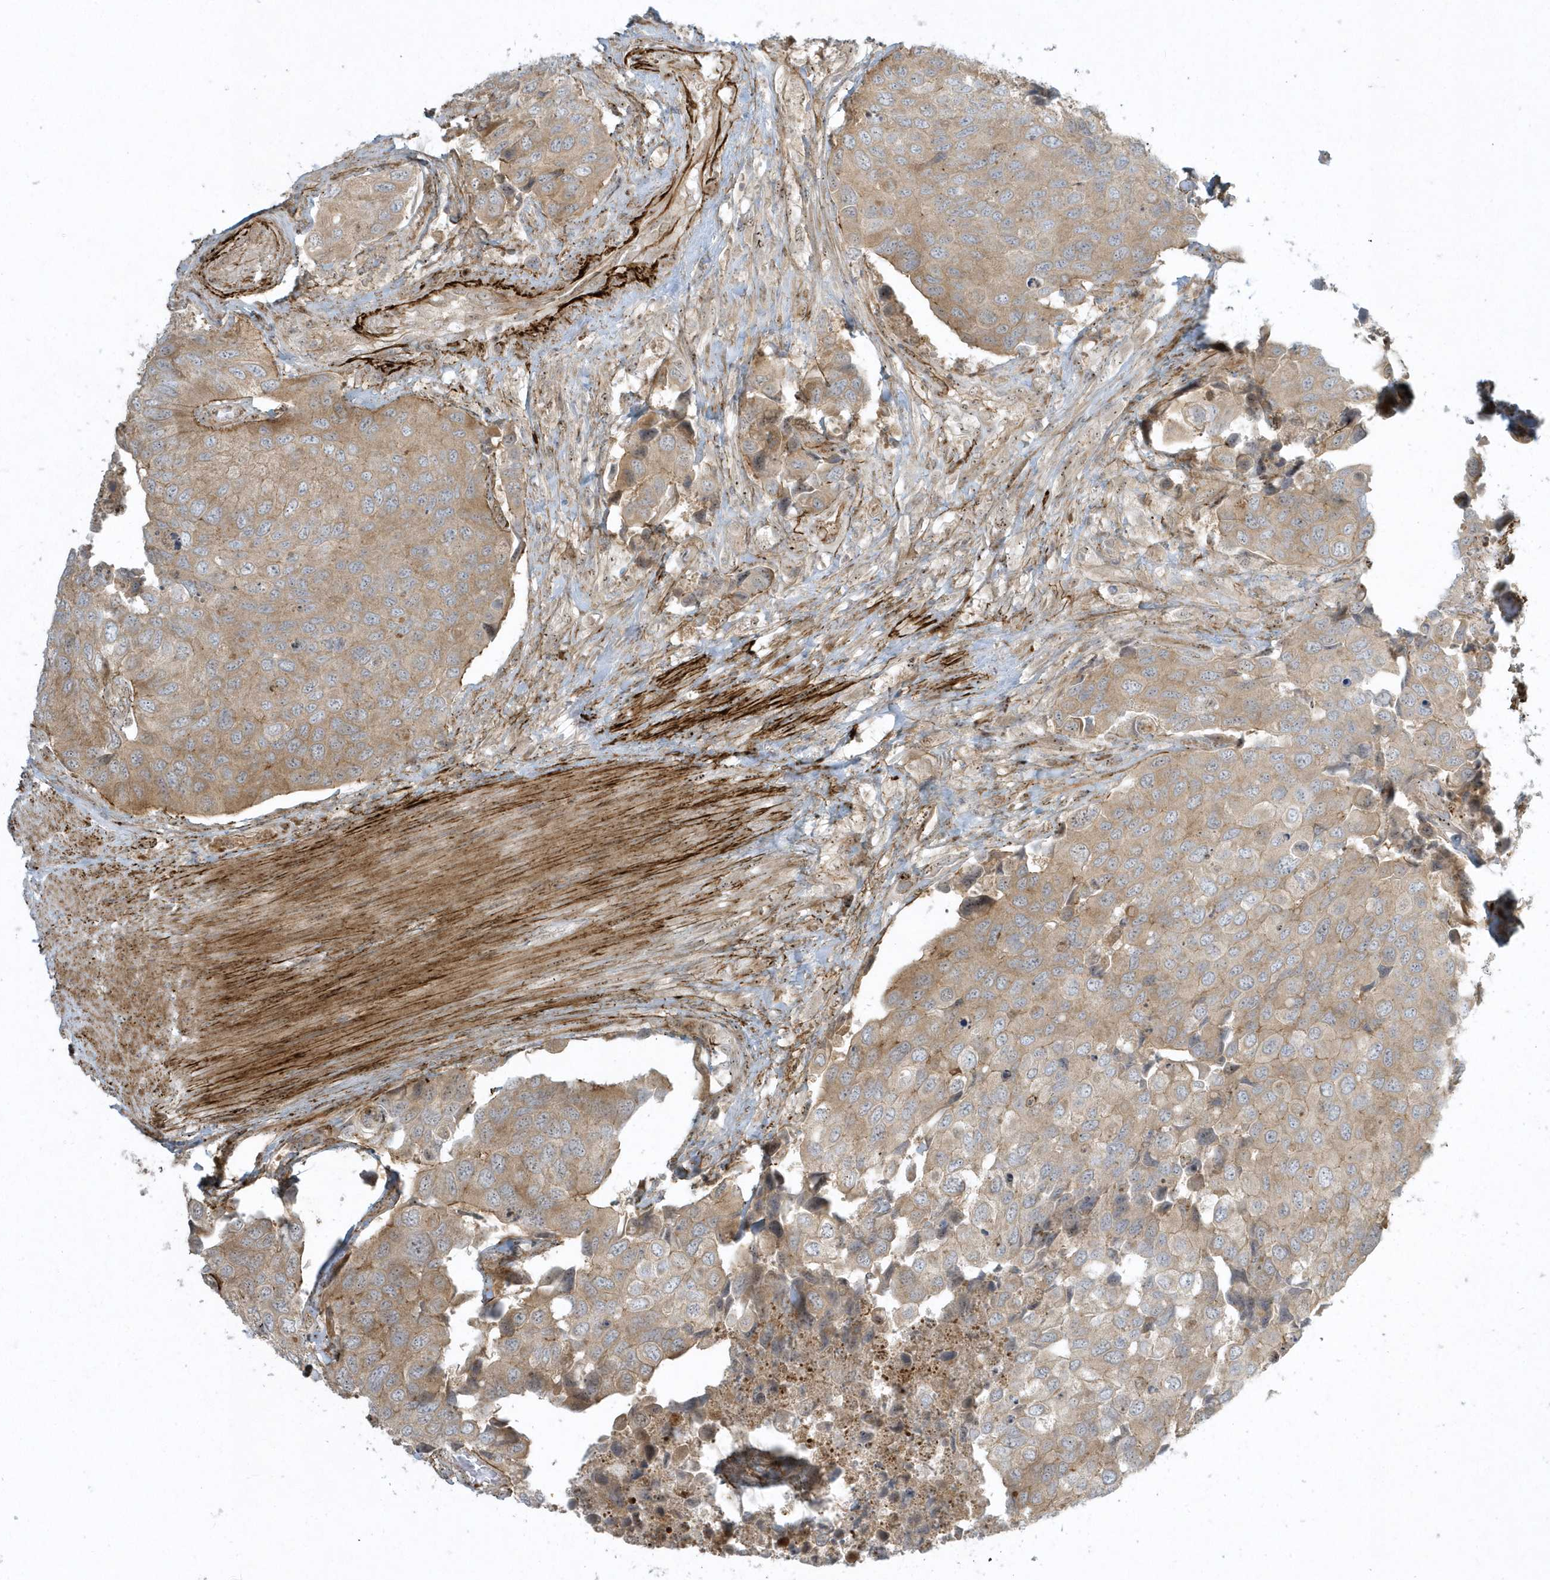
{"staining": {"intensity": "moderate", "quantity": ">75%", "location": "cytoplasmic/membranous"}, "tissue": "urothelial cancer", "cell_type": "Tumor cells", "image_type": "cancer", "snomed": [{"axis": "morphology", "description": "Urothelial carcinoma, High grade"}, {"axis": "topography", "description": "Urinary bladder"}], "caption": "A photomicrograph of human urothelial carcinoma (high-grade) stained for a protein demonstrates moderate cytoplasmic/membranous brown staining in tumor cells.", "gene": "MASP2", "patient": {"sex": "male", "age": 74}}